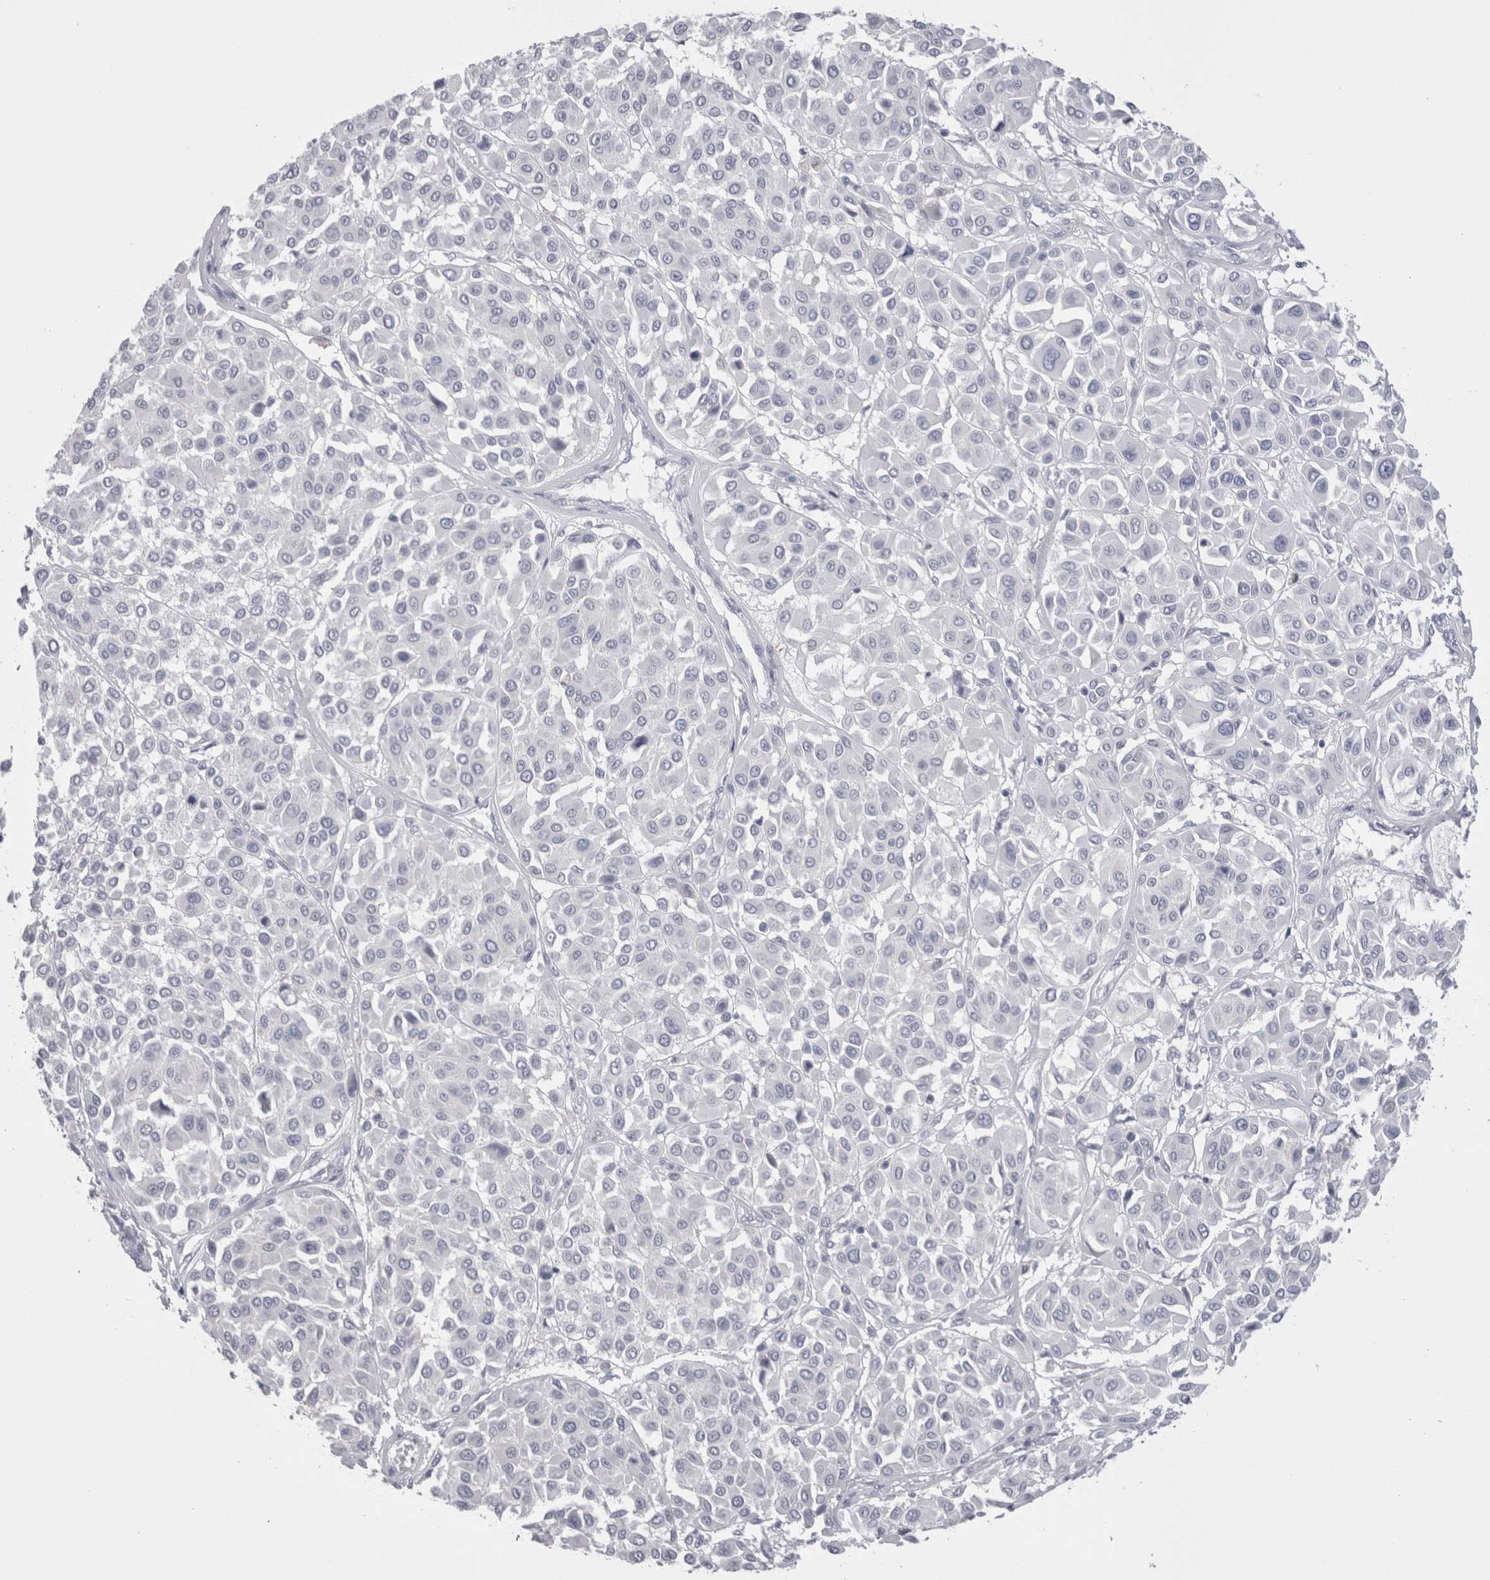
{"staining": {"intensity": "negative", "quantity": "none", "location": "none"}, "tissue": "melanoma", "cell_type": "Tumor cells", "image_type": "cancer", "snomed": [{"axis": "morphology", "description": "Malignant melanoma, Metastatic site"}, {"axis": "topography", "description": "Soft tissue"}], "caption": "DAB immunohistochemical staining of human malignant melanoma (metastatic site) demonstrates no significant expression in tumor cells.", "gene": "SUCNR1", "patient": {"sex": "male", "age": 41}}